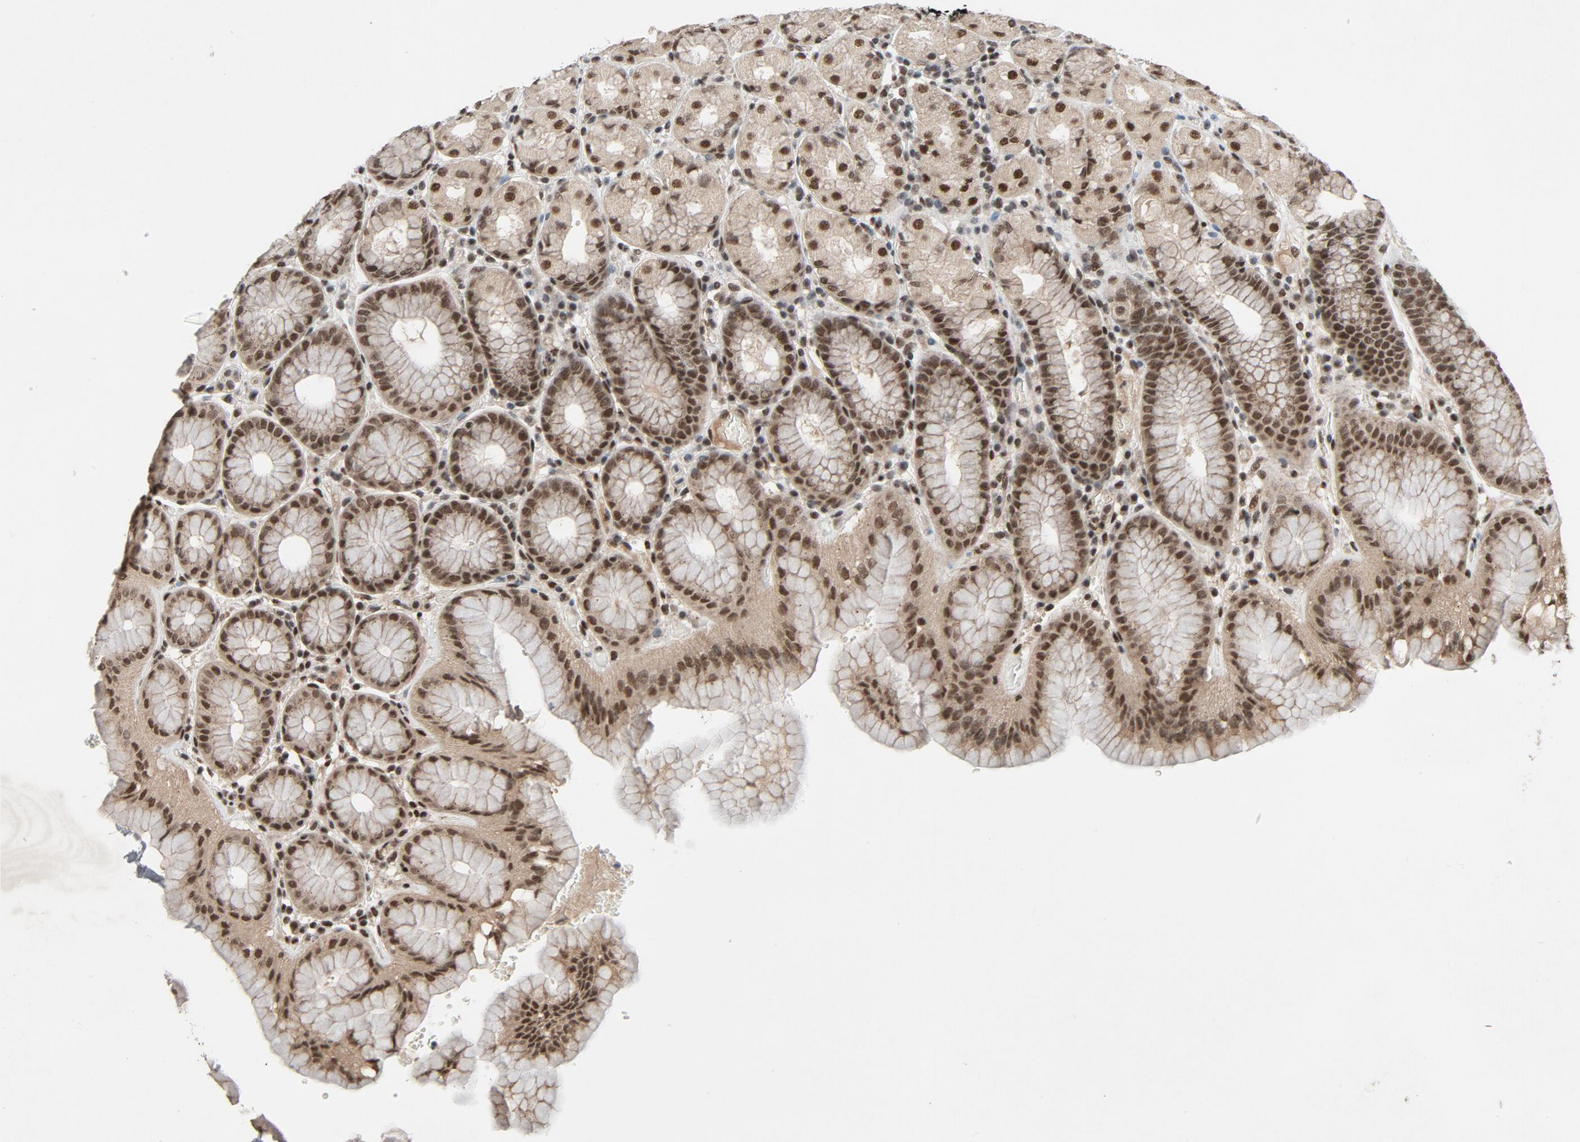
{"staining": {"intensity": "strong", "quantity": ">75%", "location": "nuclear"}, "tissue": "stomach", "cell_type": "Glandular cells", "image_type": "normal", "snomed": [{"axis": "morphology", "description": "Normal tissue, NOS"}, {"axis": "topography", "description": "Stomach, upper"}, {"axis": "topography", "description": "Stomach"}], "caption": "About >75% of glandular cells in unremarkable human stomach display strong nuclear protein expression as visualized by brown immunohistochemical staining.", "gene": "SMARCD1", "patient": {"sex": "male", "age": 76}}